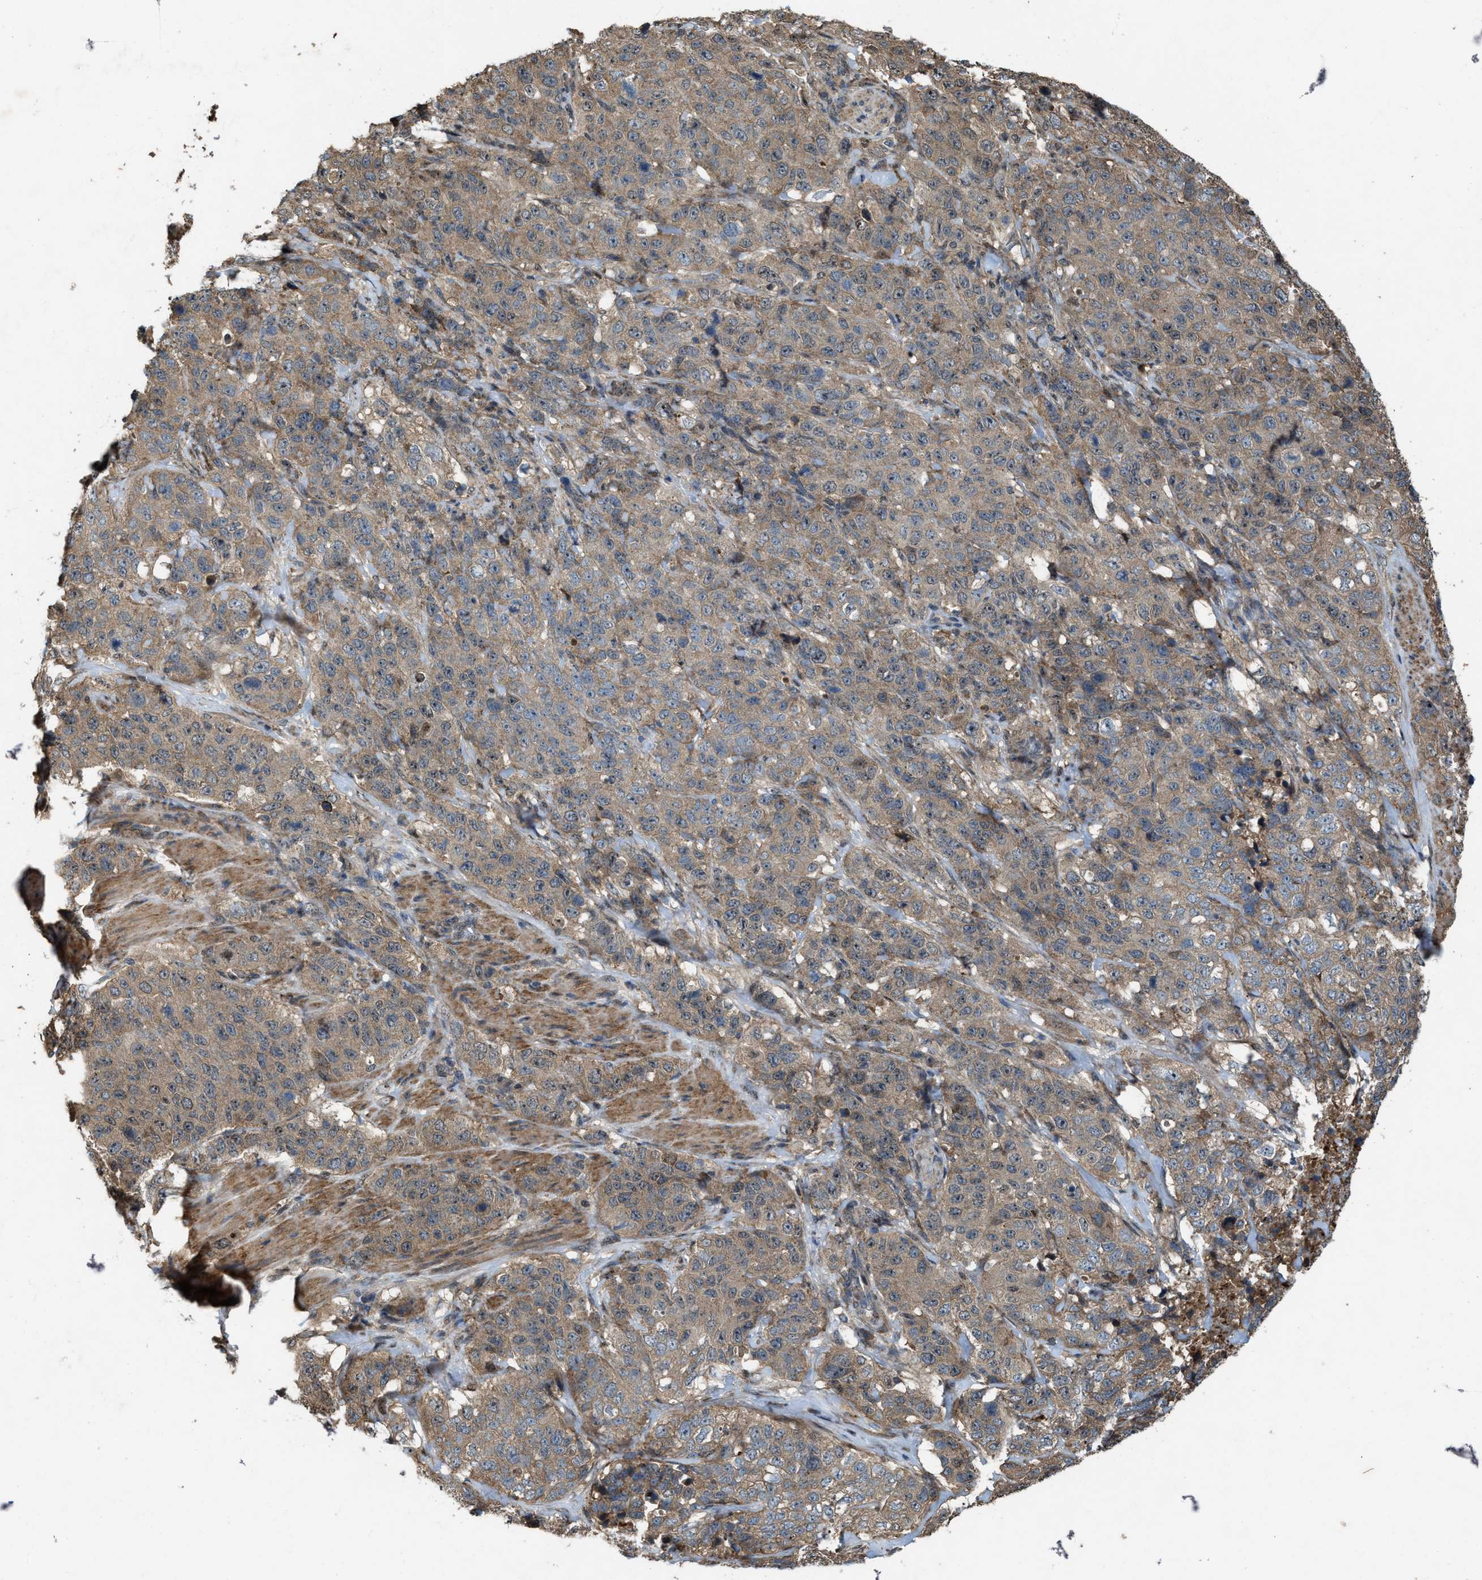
{"staining": {"intensity": "weak", "quantity": ">75%", "location": "cytoplasmic/membranous"}, "tissue": "stomach cancer", "cell_type": "Tumor cells", "image_type": "cancer", "snomed": [{"axis": "morphology", "description": "Adenocarcinoma, NOS"}, {"axis": "topography", "description": "Stomach"}], "caption": "Immunohistochemistry photomicrograph of neoplastic tissue: adenocarcinoma (stomach) stained using immunohistochemistry (IHC) exhibits low levels of weak protein expression localized specifically in the cytoplasmic/membranous of tumor cells, appearing as a cytoplasmic/membranous brown color.", "gene": "PDP2", "patient": {"sex": "male", "age": 48}}